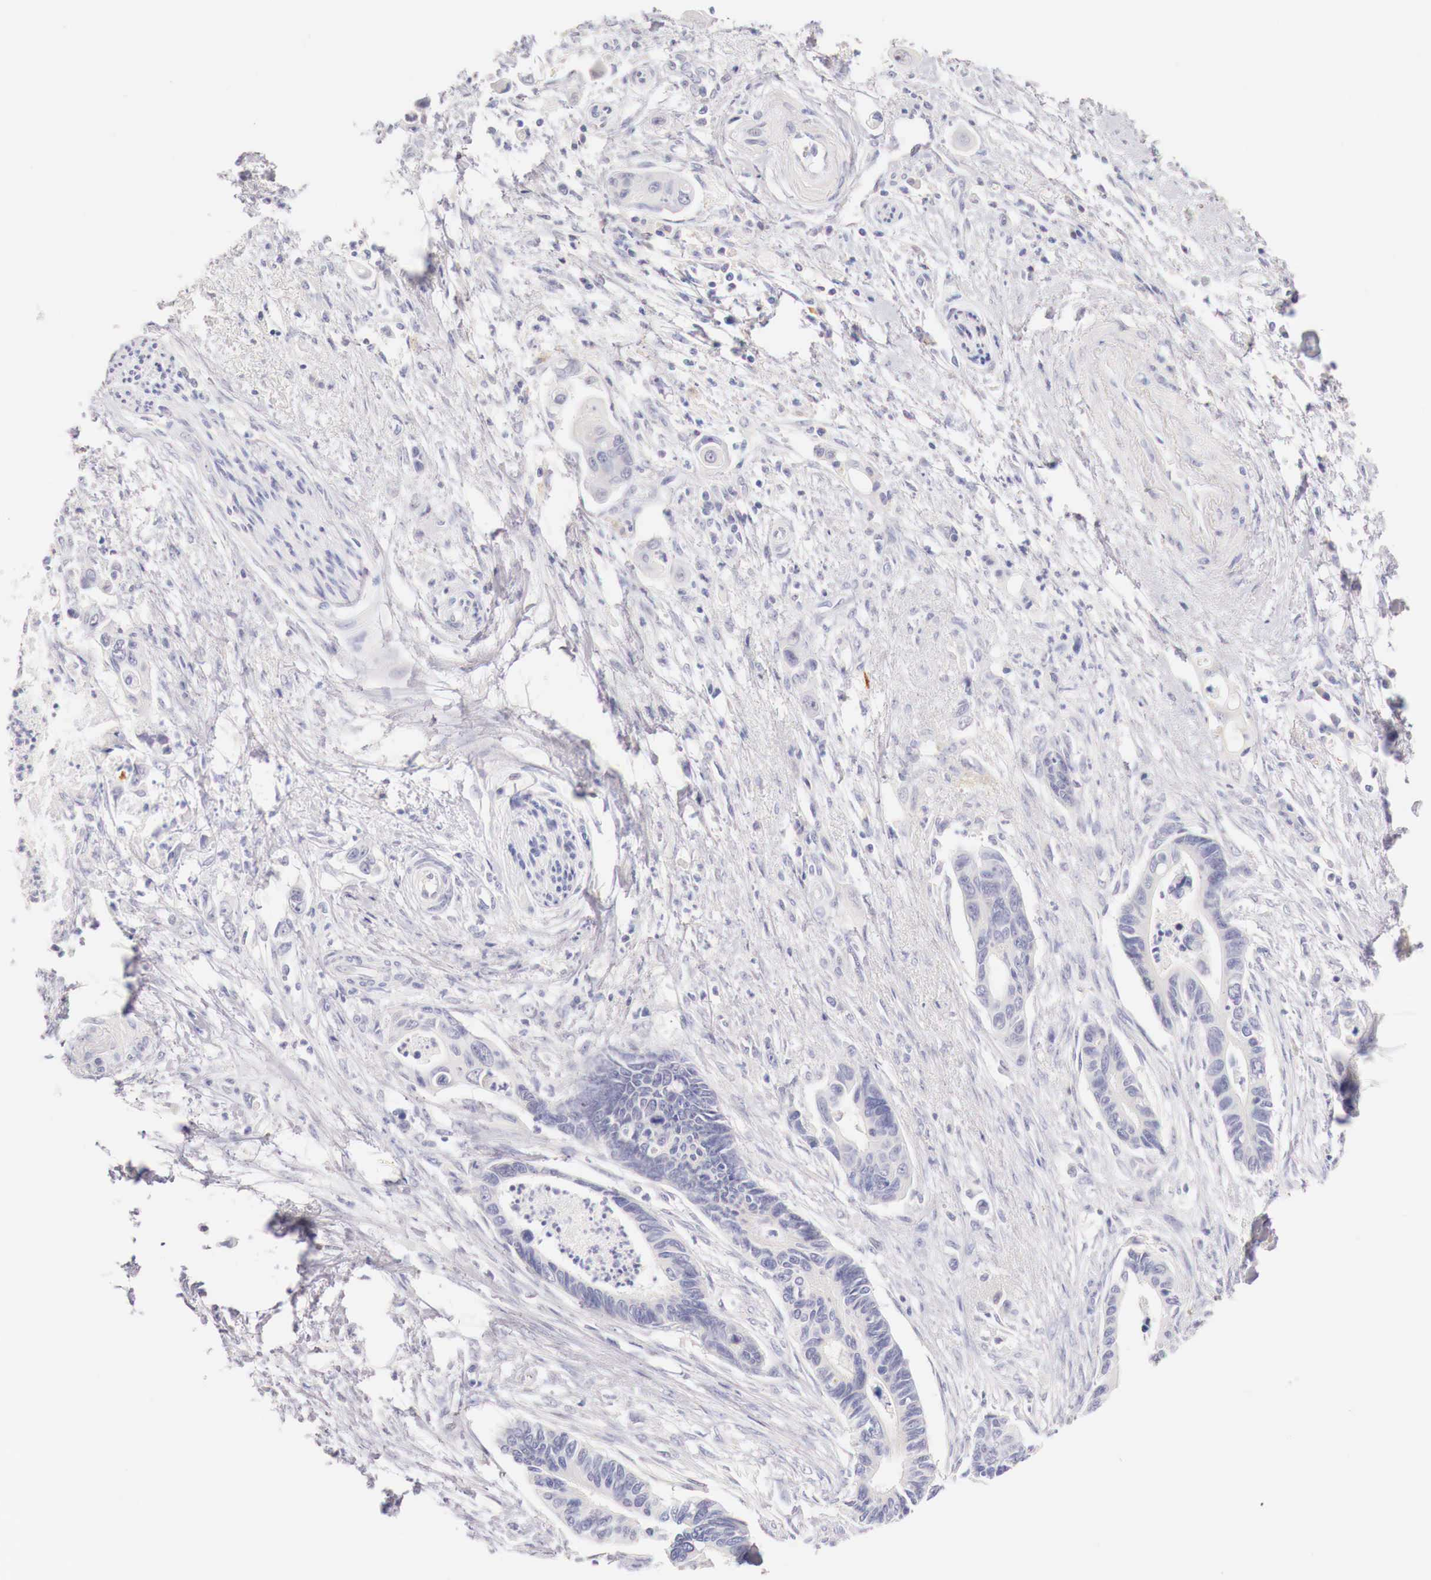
{"staining": {"intensity": "negative", "quantity": "none", "location": "none"}, "tissue": "pancreatic cancer", "cell_type": "Tumor cells", "image_type": "cancer", "snomed": [{"axis": "morphology", "description": "Adenocarcinoma, NOS"}, {"axis": "topography", "description": "Pancreas"}], "caption": "Immunohistochemistry image of human pancreatic adenocarcinoma stained for a protein (brown), which shows no staining in tumor cells.", "gene": "ITIH6", "patient": {"sex": "female", "age": 70}}